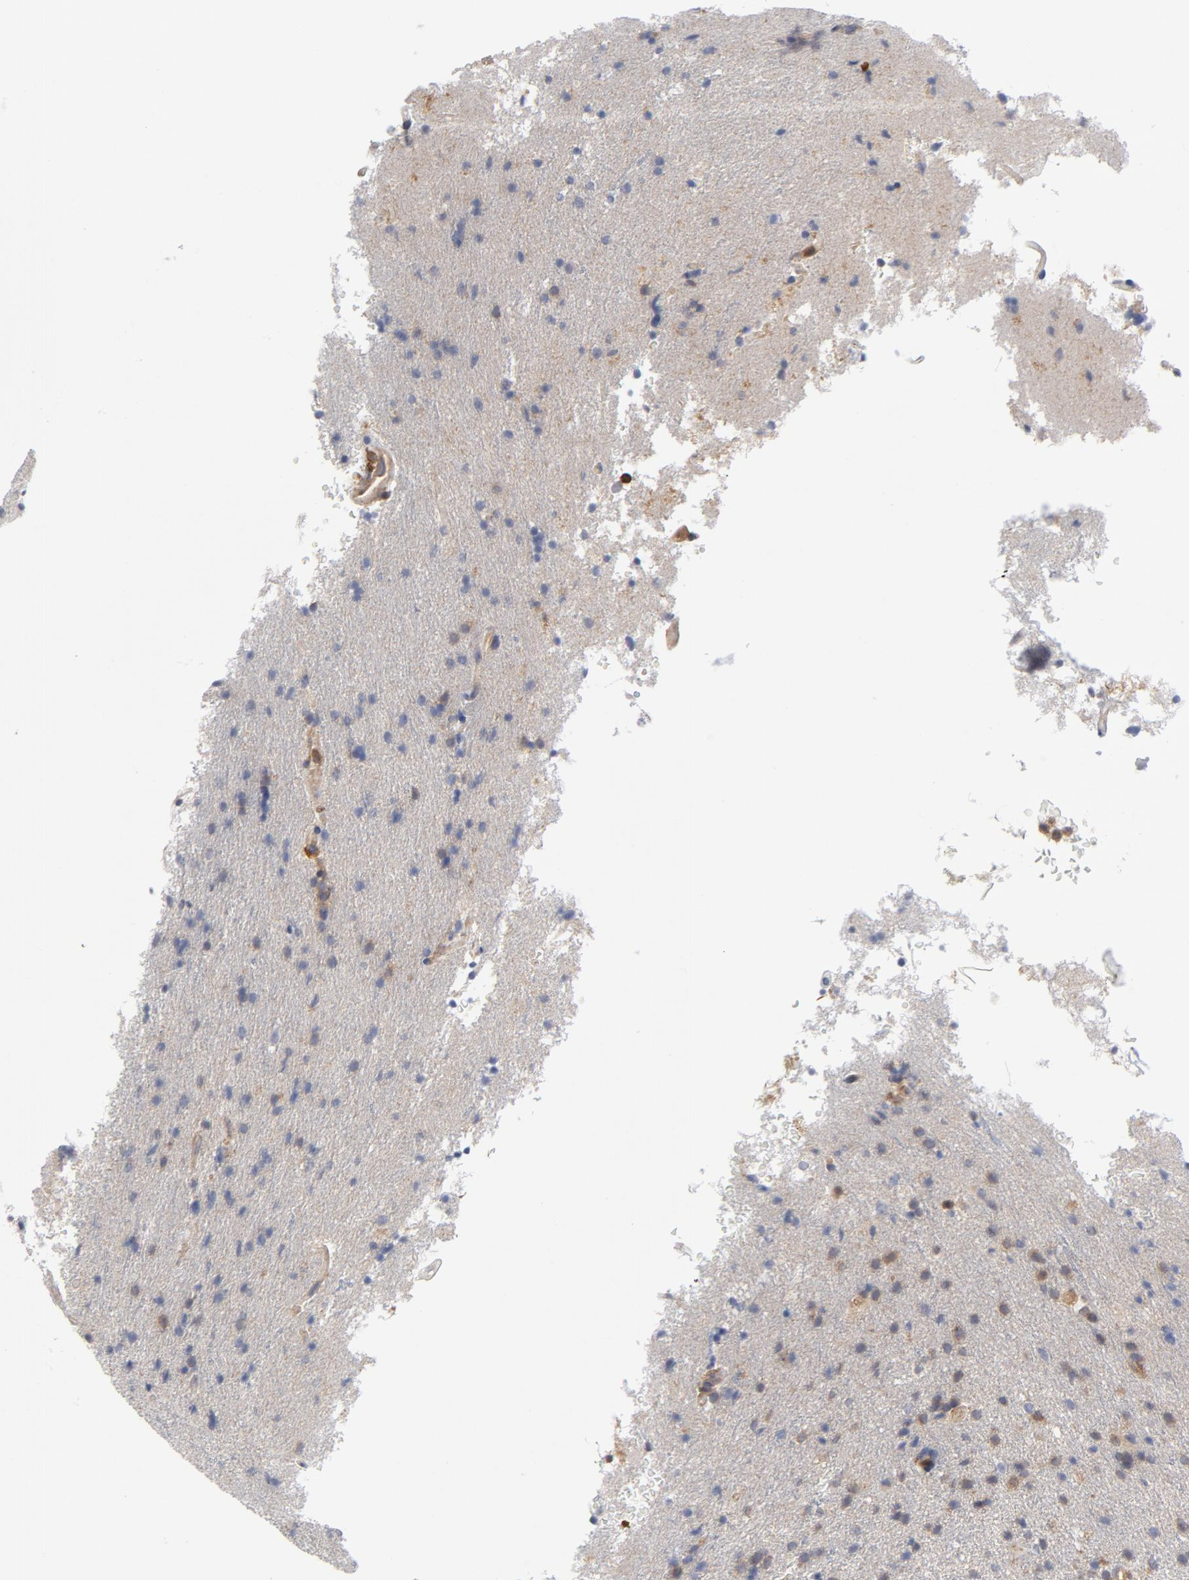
{"staining": {"intensity": "weak", "quantity": "25%-75%", "location": "cytoplasmic/membranous"}, "tissue": "glioma", "cell_type": "Tumor cells", "image_type": "cancer", "snomed": [{"axis": "morphology", "description": "Glioma, malignant, High grade"}, {"axis": "topography", "description": "Brain"}], "caption": "Immunohistochemistry (IHC) of glioma shows low levels of weak cytoplasmic/membranous staining in approximately 25%-75% of tumor cells.", "gene": "TRADD", "patient": {"sex": "male", "age": 33}}